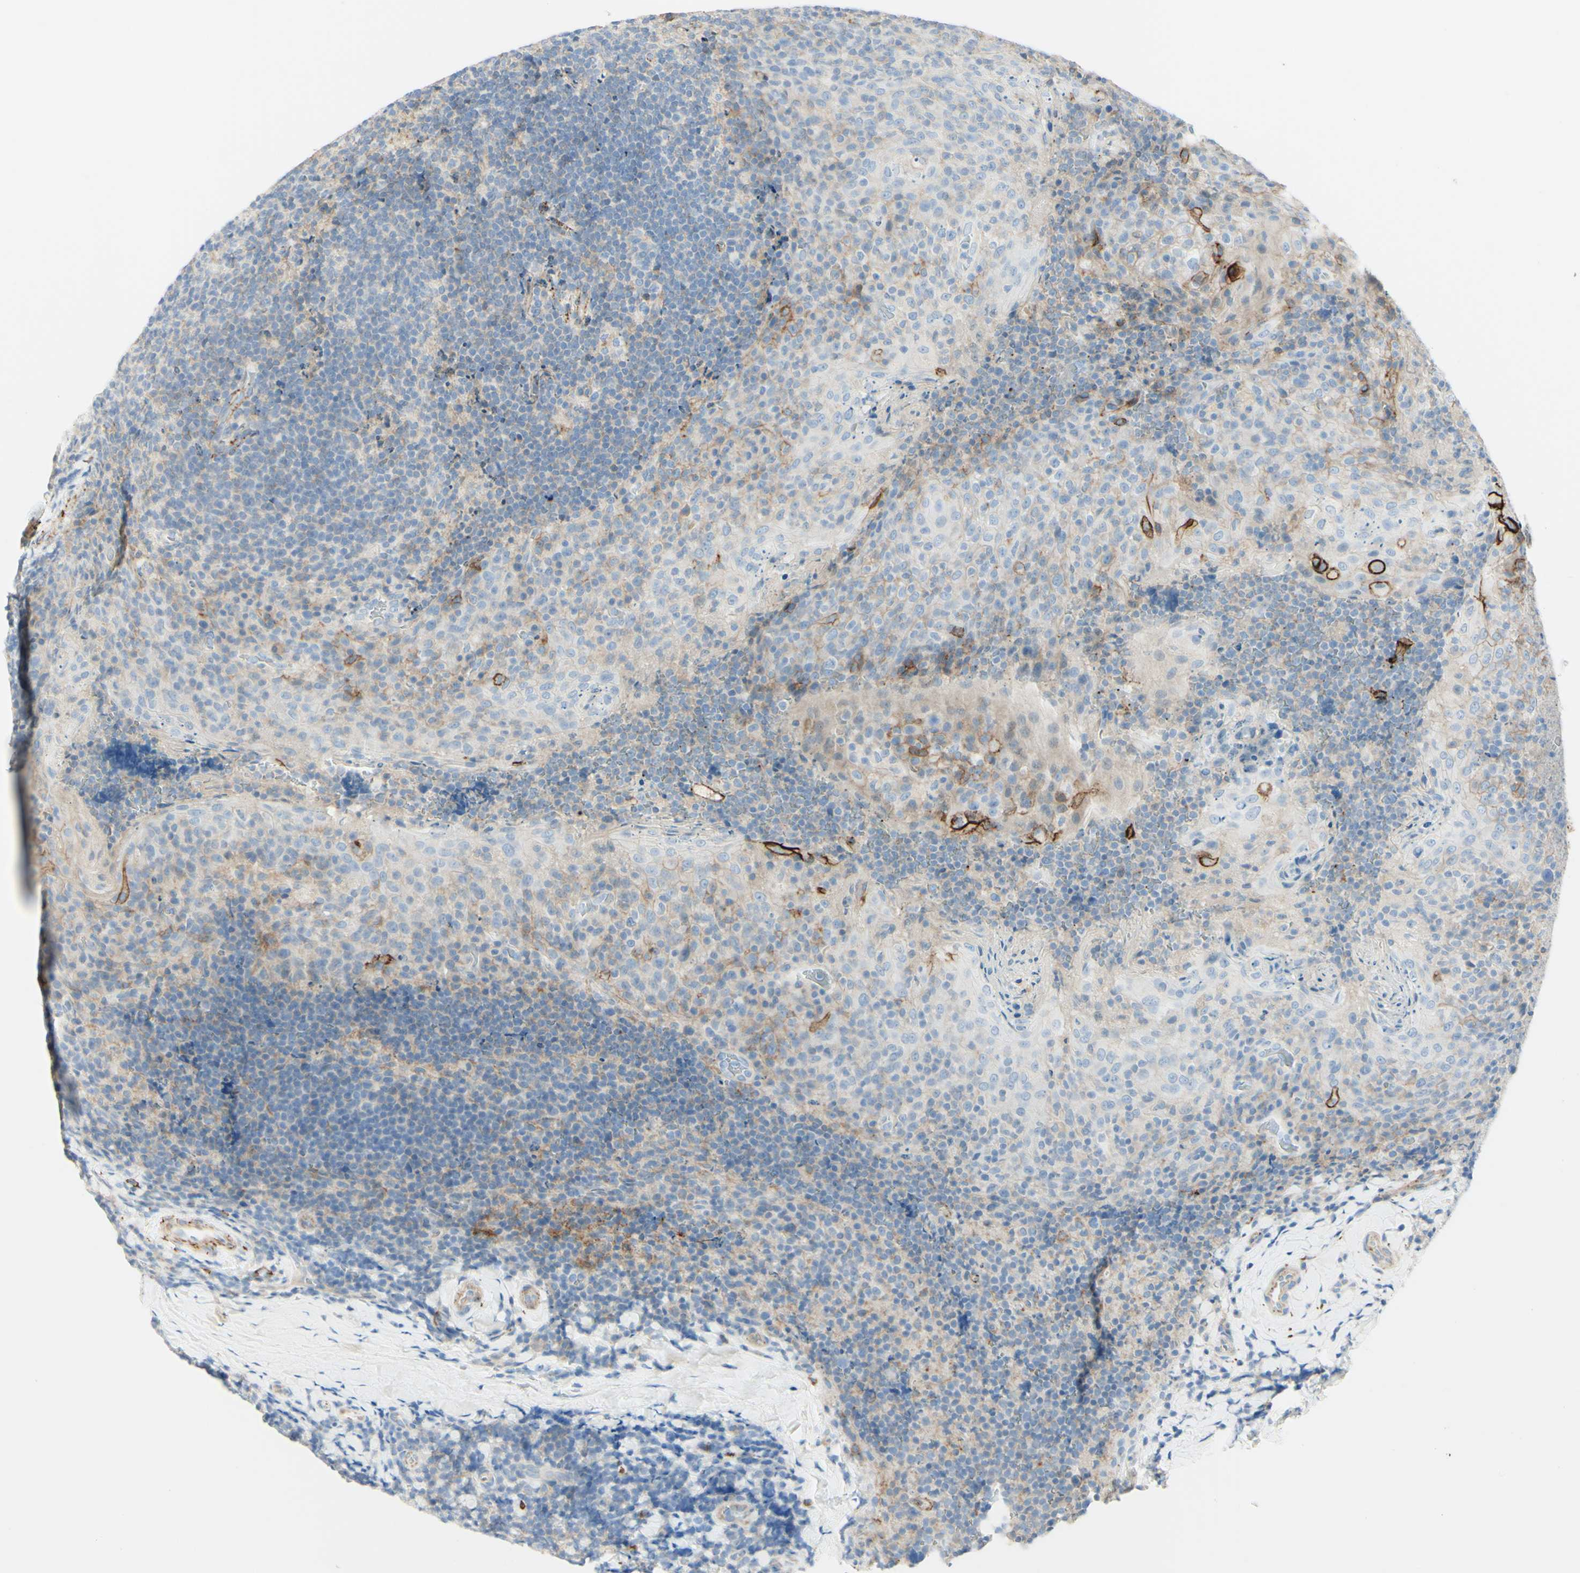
{"staining": {"intensity": "moderate", "quantity": "25%-75%", "location": "cytoplasmic/membranous"}, "tissue": "tonsil", "cell_type": "Germinal center cells", "image_type": "normal", "snomed": [{"axis": "morphology", "description": "Normal tissue, NOS"}, {"axis": "topography", "description": "Tonsil"}], "caption": "Protein staining reveals moderate cytoplasmic/membranous expression in approximately 25%-75% of germinal center cells in benign tonsil.", "gene": "ALCAM", "patient": {"sex": "male", "age": 17}}